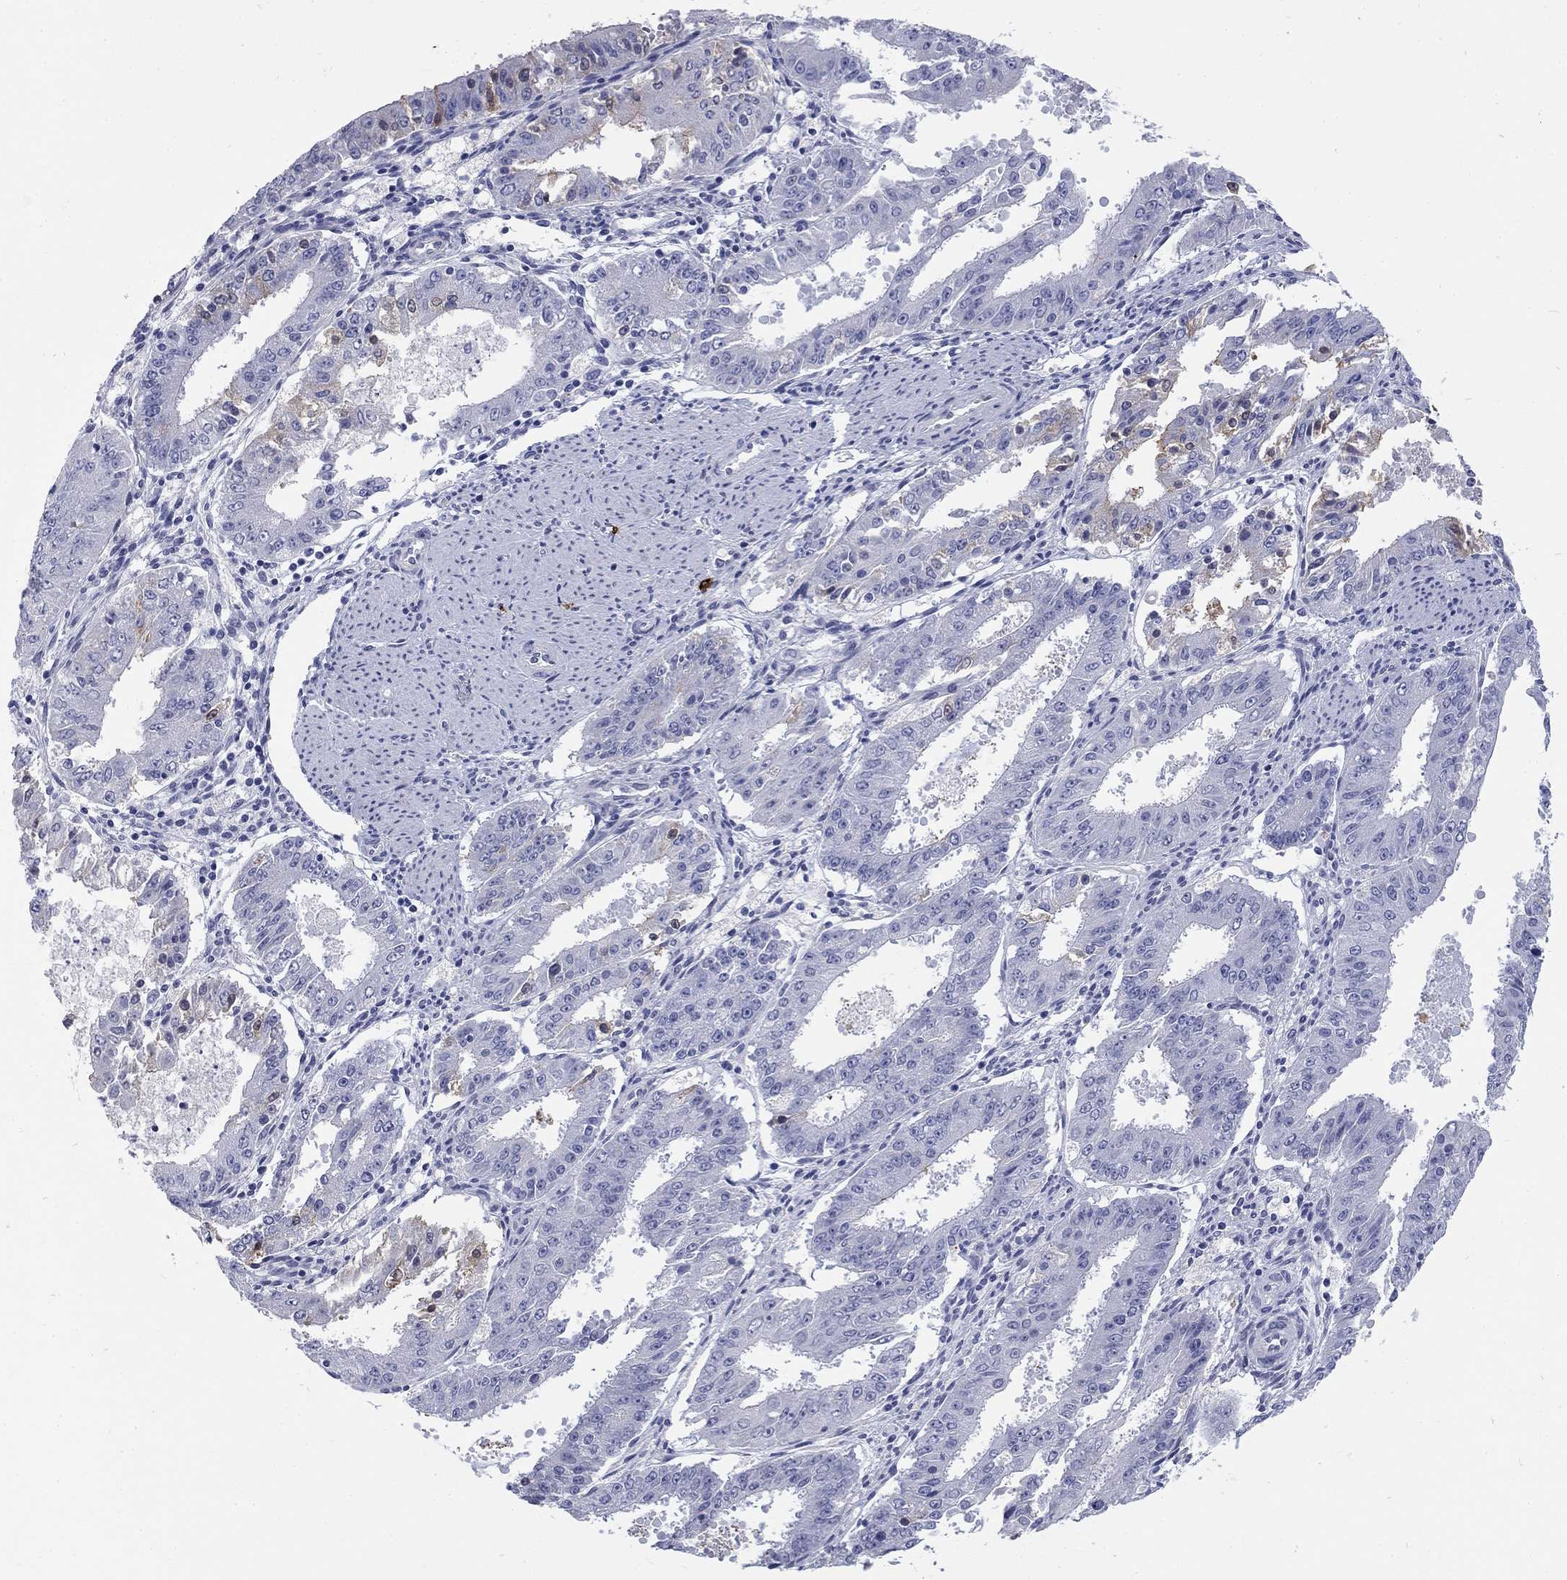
{"staining": {"intensity": "weak", "quantity": "<25%", "location": "cytoplasmic/membranous"}, "tissue": "ovarian cancer", "cell_type": "Tumor cells", "image_type": "cancer", "snomed": [{"axis": "morphology", "description": "Carcinoma, endometroid"}, {"axis": "topography", "description": "Ovary"}], "caption": "Immunohistochemistry photomicrograph of human ovarian cancer (endometroid carcinoma) stained for a protein (brown), which shows no positivity in tumor cells. (DAB immunohistochemistry visualized using brightfield microscopy, high magnification).", "gene": "ECEL1", "patient": {"sex": "female", "age": 42}}